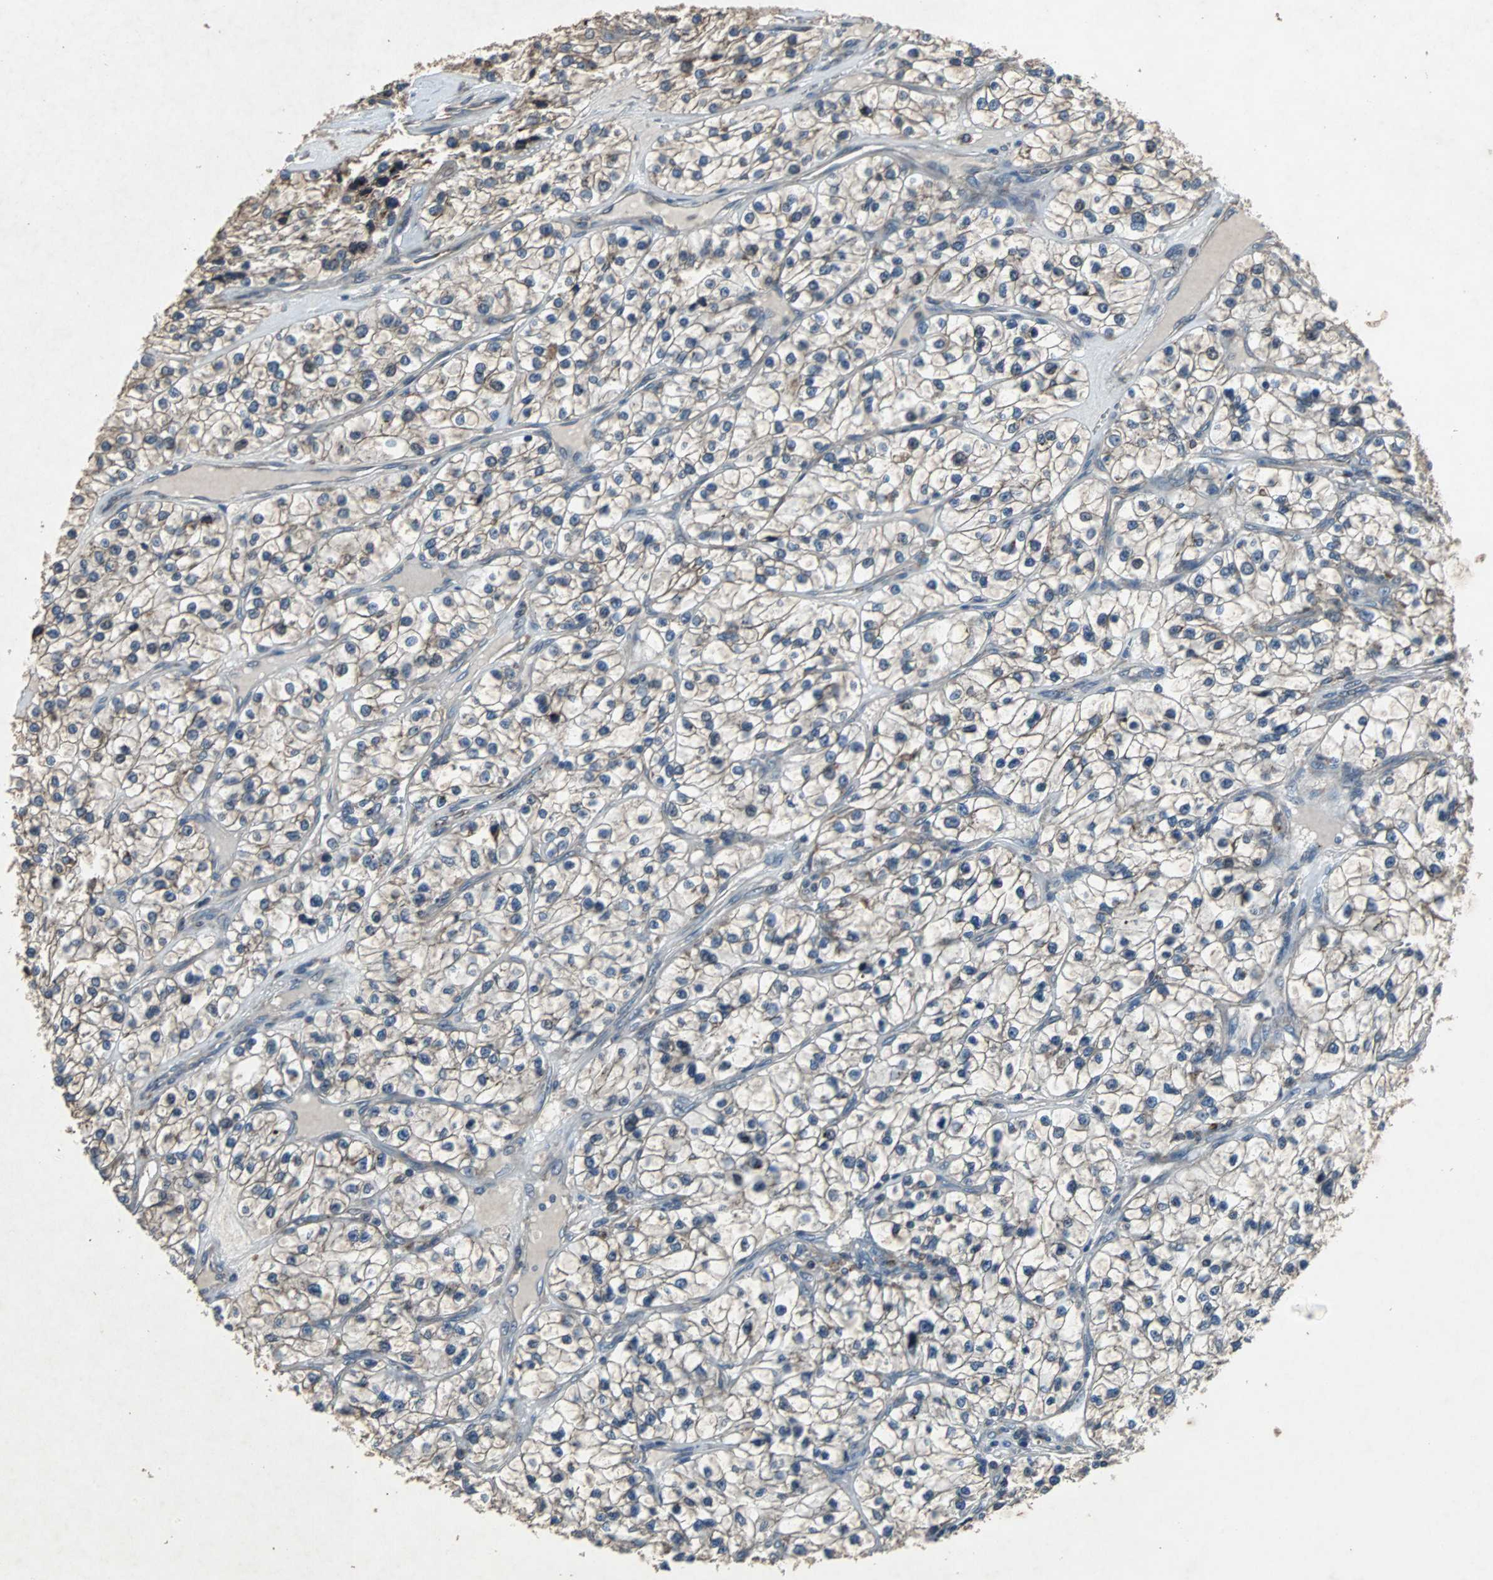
{"staining": {"intensity": "weak", "quantity": ">75%", "location": "cytoplasmic/membranous"}, "tissue": "renal cancer", "cell_type": "Tumor cells", "image_type": "cancer", "snomed": [{"axis": "morphology", "description": "Adenocarcinoma, NOS"}, {"axis": "topography", "description": "Kidney"}], "caption": "IHC photomicrograph of human adenocarcinoma (renal) stained for a protein (brown), which exhibits low levels of weak cytoplasmic/membranous staining in about >75% of tumor cells.", "gene": "SOS1", "patient": {"sex": "female", "age": 57}}